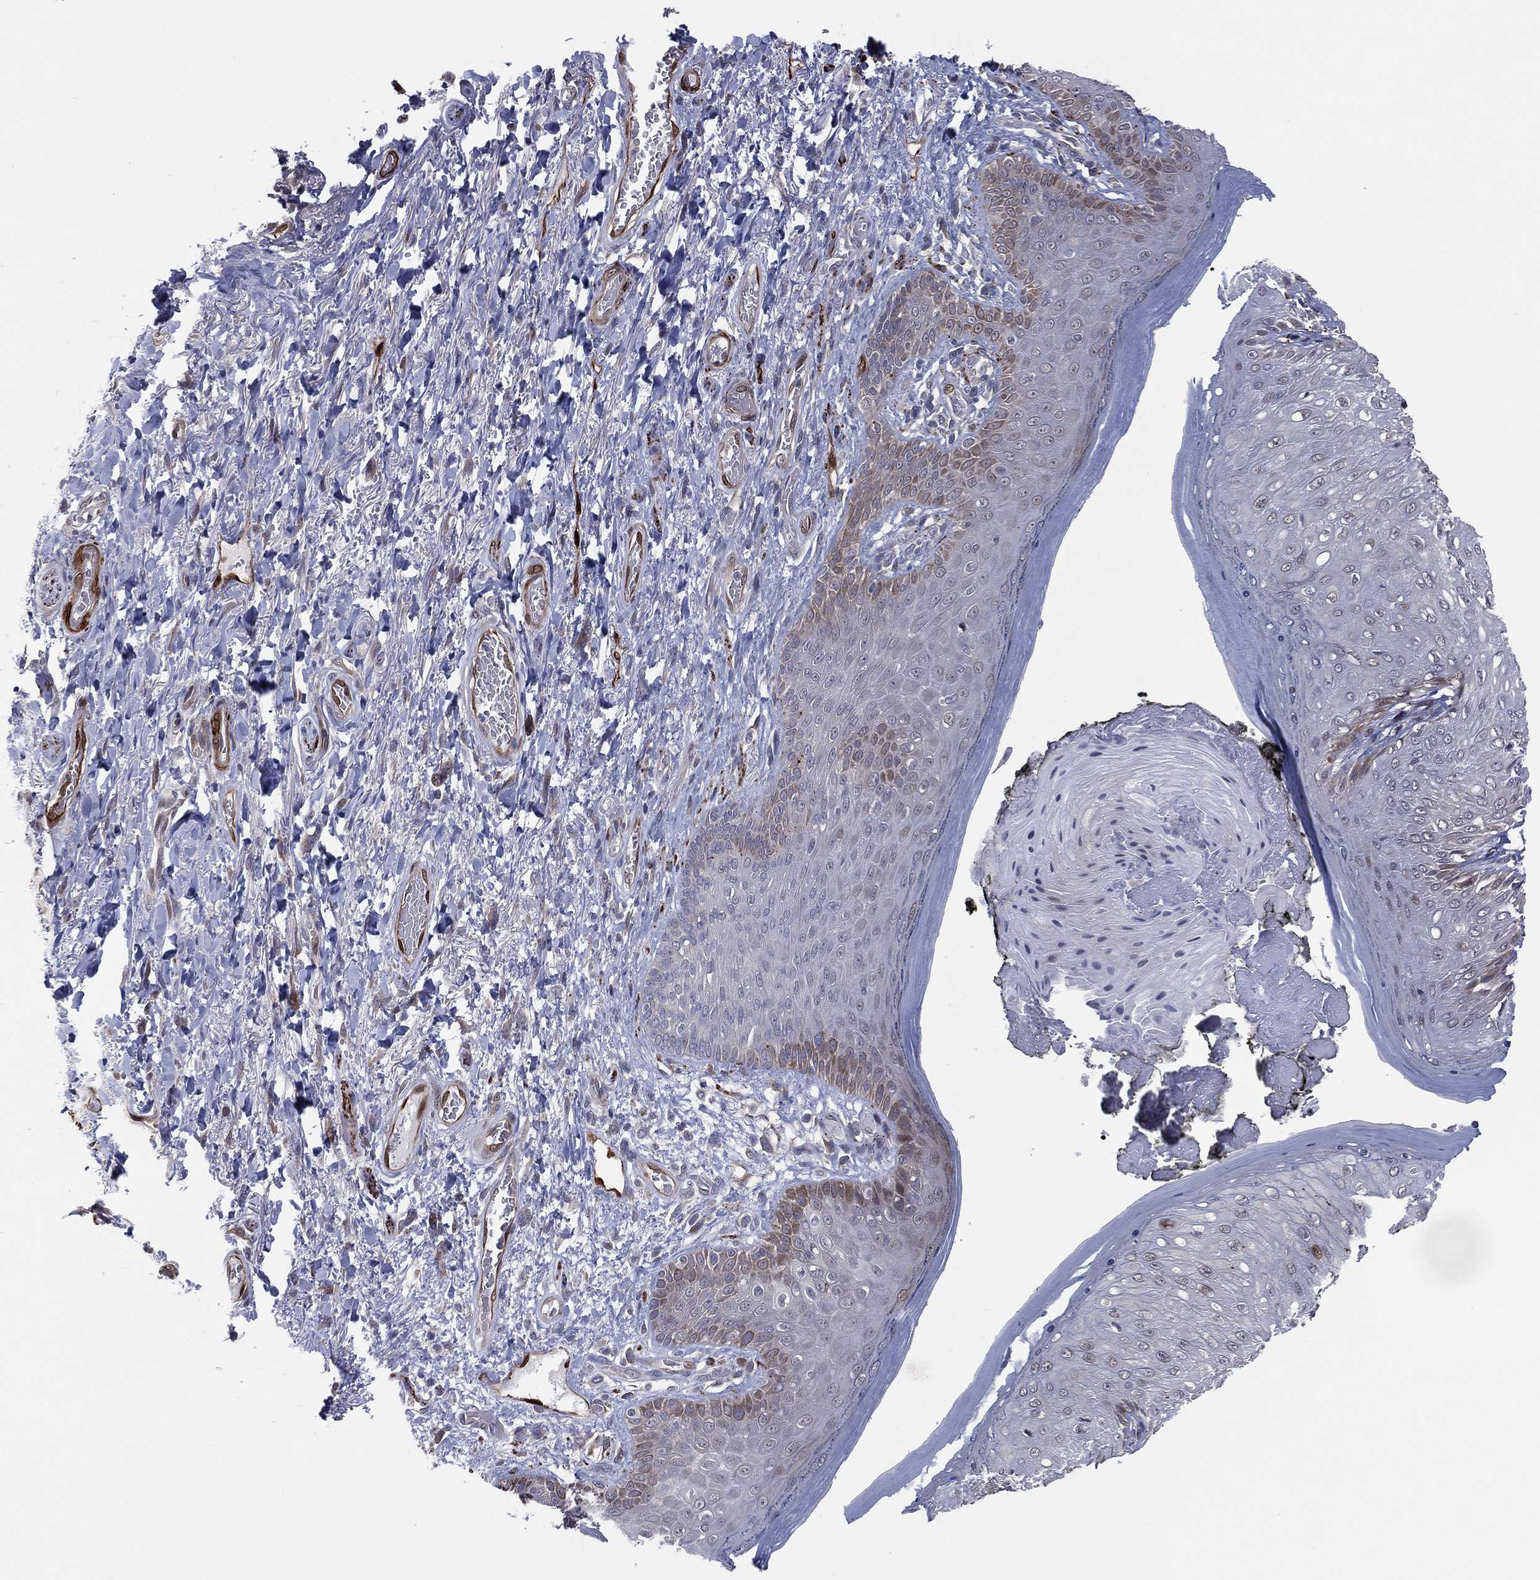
{"staining": {"intensity": "weak", "quantity": "<25%", "location": "cytoplasmic/membranous"}, "tissue": "skin", "cell_type": "Epidermal cells", "image_type": "normal", "snomed": [{"axis": "morphology", "description": "Normal tissue, NOS"}, {"axis": "morphology", "description": "Adenocarcinoma, NOS"}, {"axis": "topography", "description": "Rectum"}, {"axis": "topography", "description": "Anal"}], "caption": "Skin was stained to show a protein in brown. There is no significant expression in epidermal cells. (Brightfield microscopy of DAB (3,3'-diaminobenzidine) immunohistochemistry at high magnification).", "gene": "SNCG", "patient": {"sex": "female", "age": 68}}